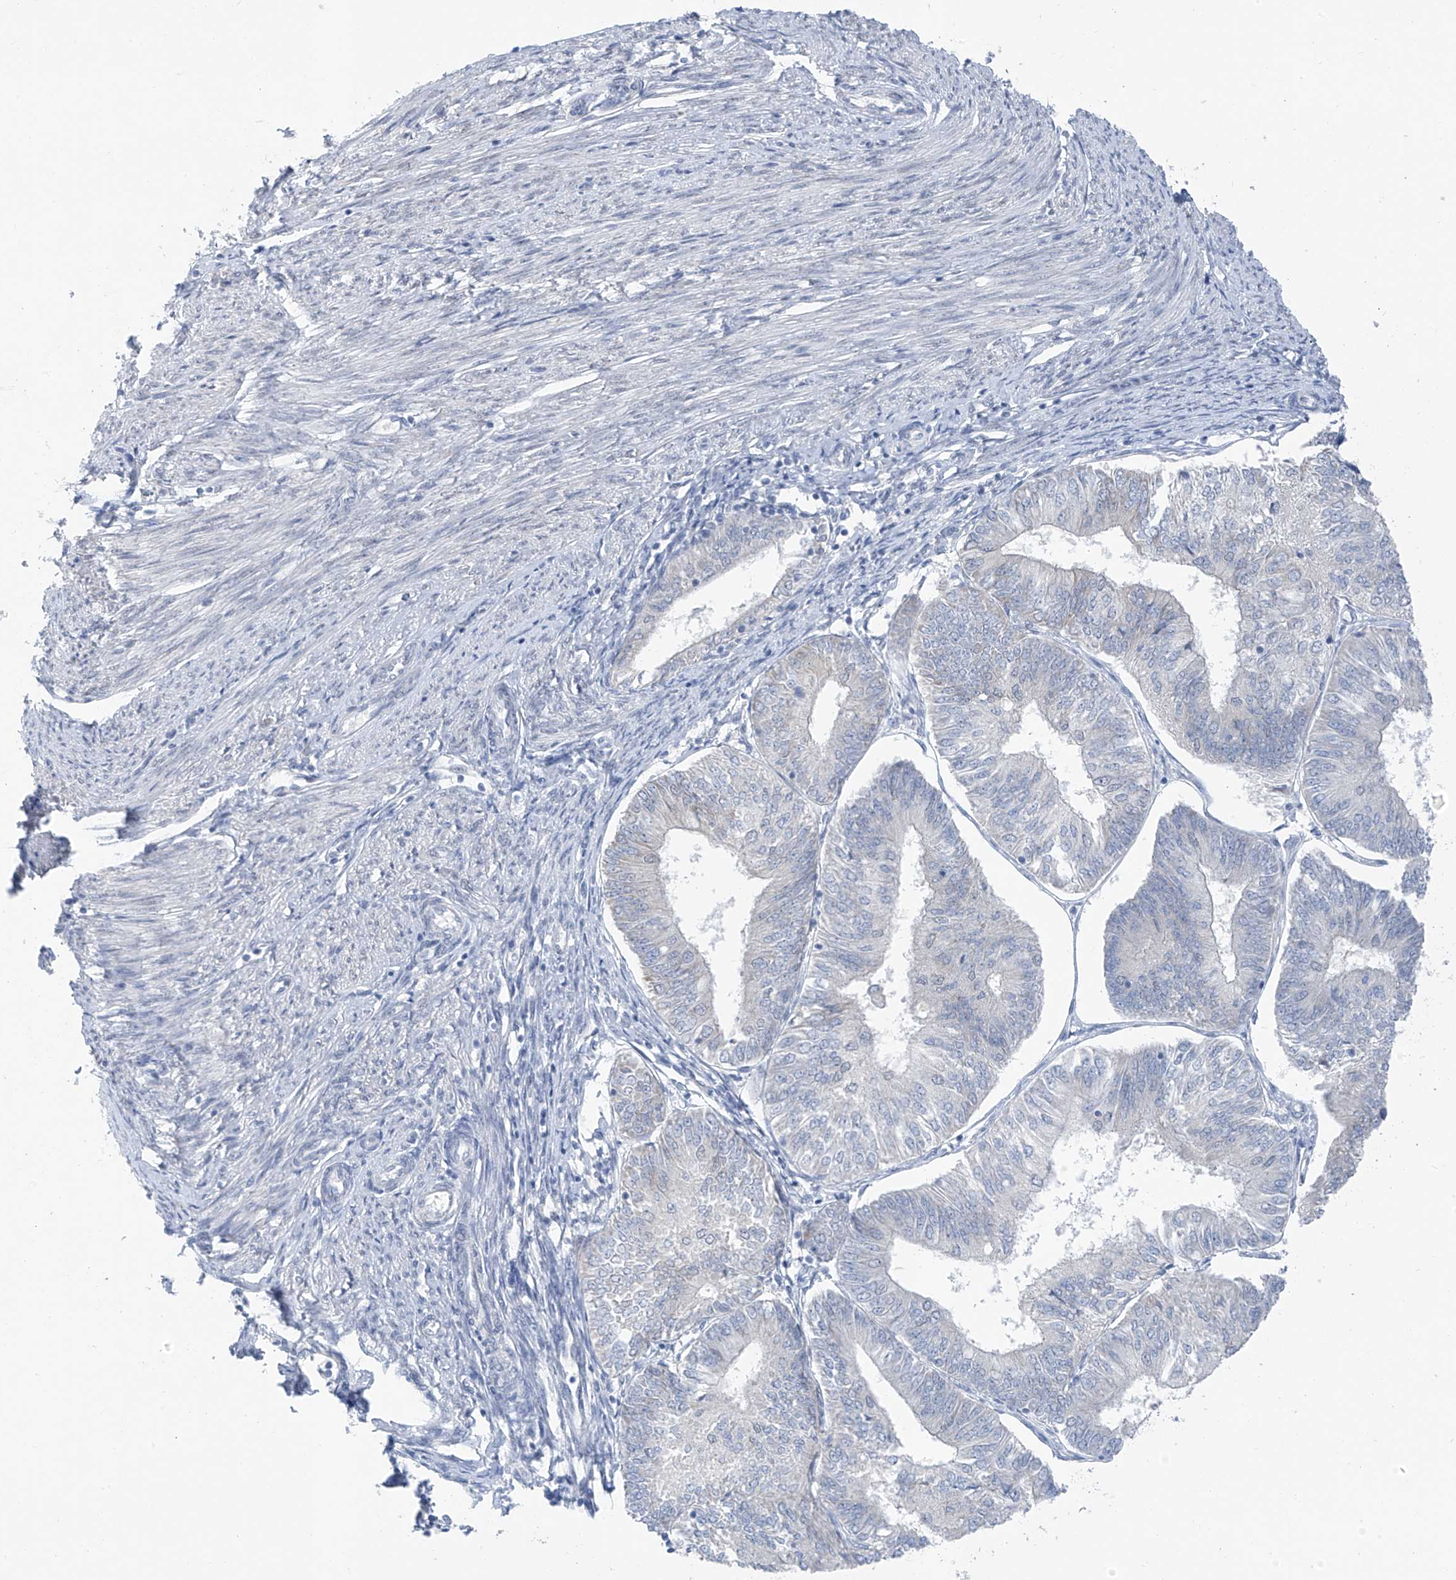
{"staining": {"intensity": "negative", "quantity": "none", "location": "none"}, "tissue": "endometrial cancer", "cell_type": "Tumor cells", "image_type": "cancer", "snomed": [{"axis": "morphology", "description": "Adenocarcinoma, NOS"}, {"axis": "topography", "description": "Endometrium"}], "caption": "High magnification brightfield microscopy of endometrial adenocarcinoma stained with DAB (3,3'-diaminobenzidine) (brown) and counterstained with hematoxylin (blue): tumor cells show no significant staining.", "gene": "CYP4V2", "patient": {"sex": "female", "age": 58}}